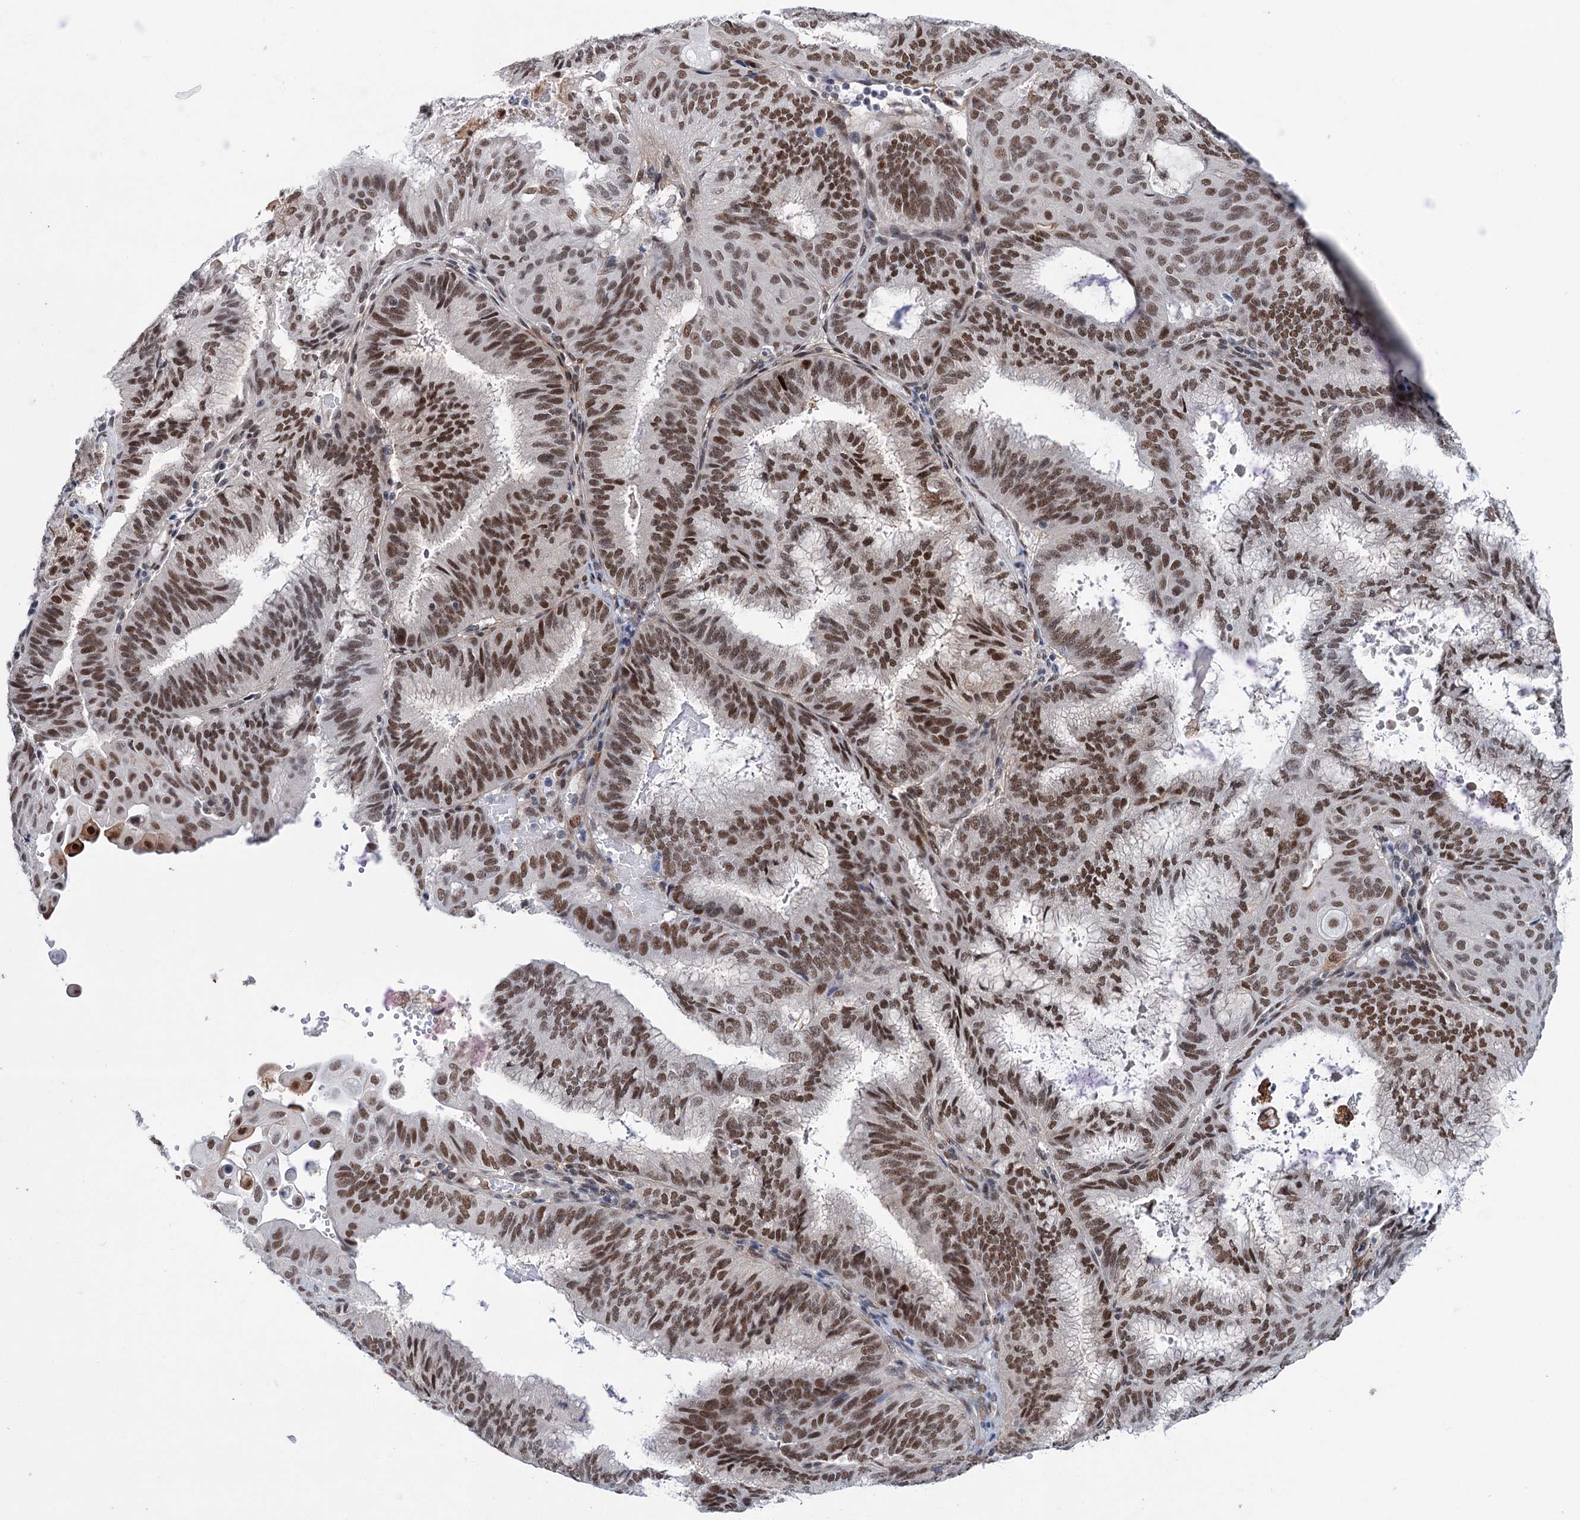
{"staining": {"intensity": "moderate", "quantity": ">75%", "location": "nuclear"}, "tissue": "endometrial cancer", "cell_type": "Tumor cells", "image_type": "cancer", "snomed": [{"axis": "morphology", "description": "Adenocarcinoma, NOS"}, {"axis": "topography", "description": "Endometrium"}], "caption": "High-magnification brightfield microscopy of adenocarcinoma (endometrial) stained with DAB (3,3'-diaminobenzidine) (brown) and counterstained with hematoxylin (blue). tumor cells exhibit moderate nuclear staining is identified in approximately>75% of cells.", "gene": "FAM53A", "patient": {"sex": "female", "age": 49}}